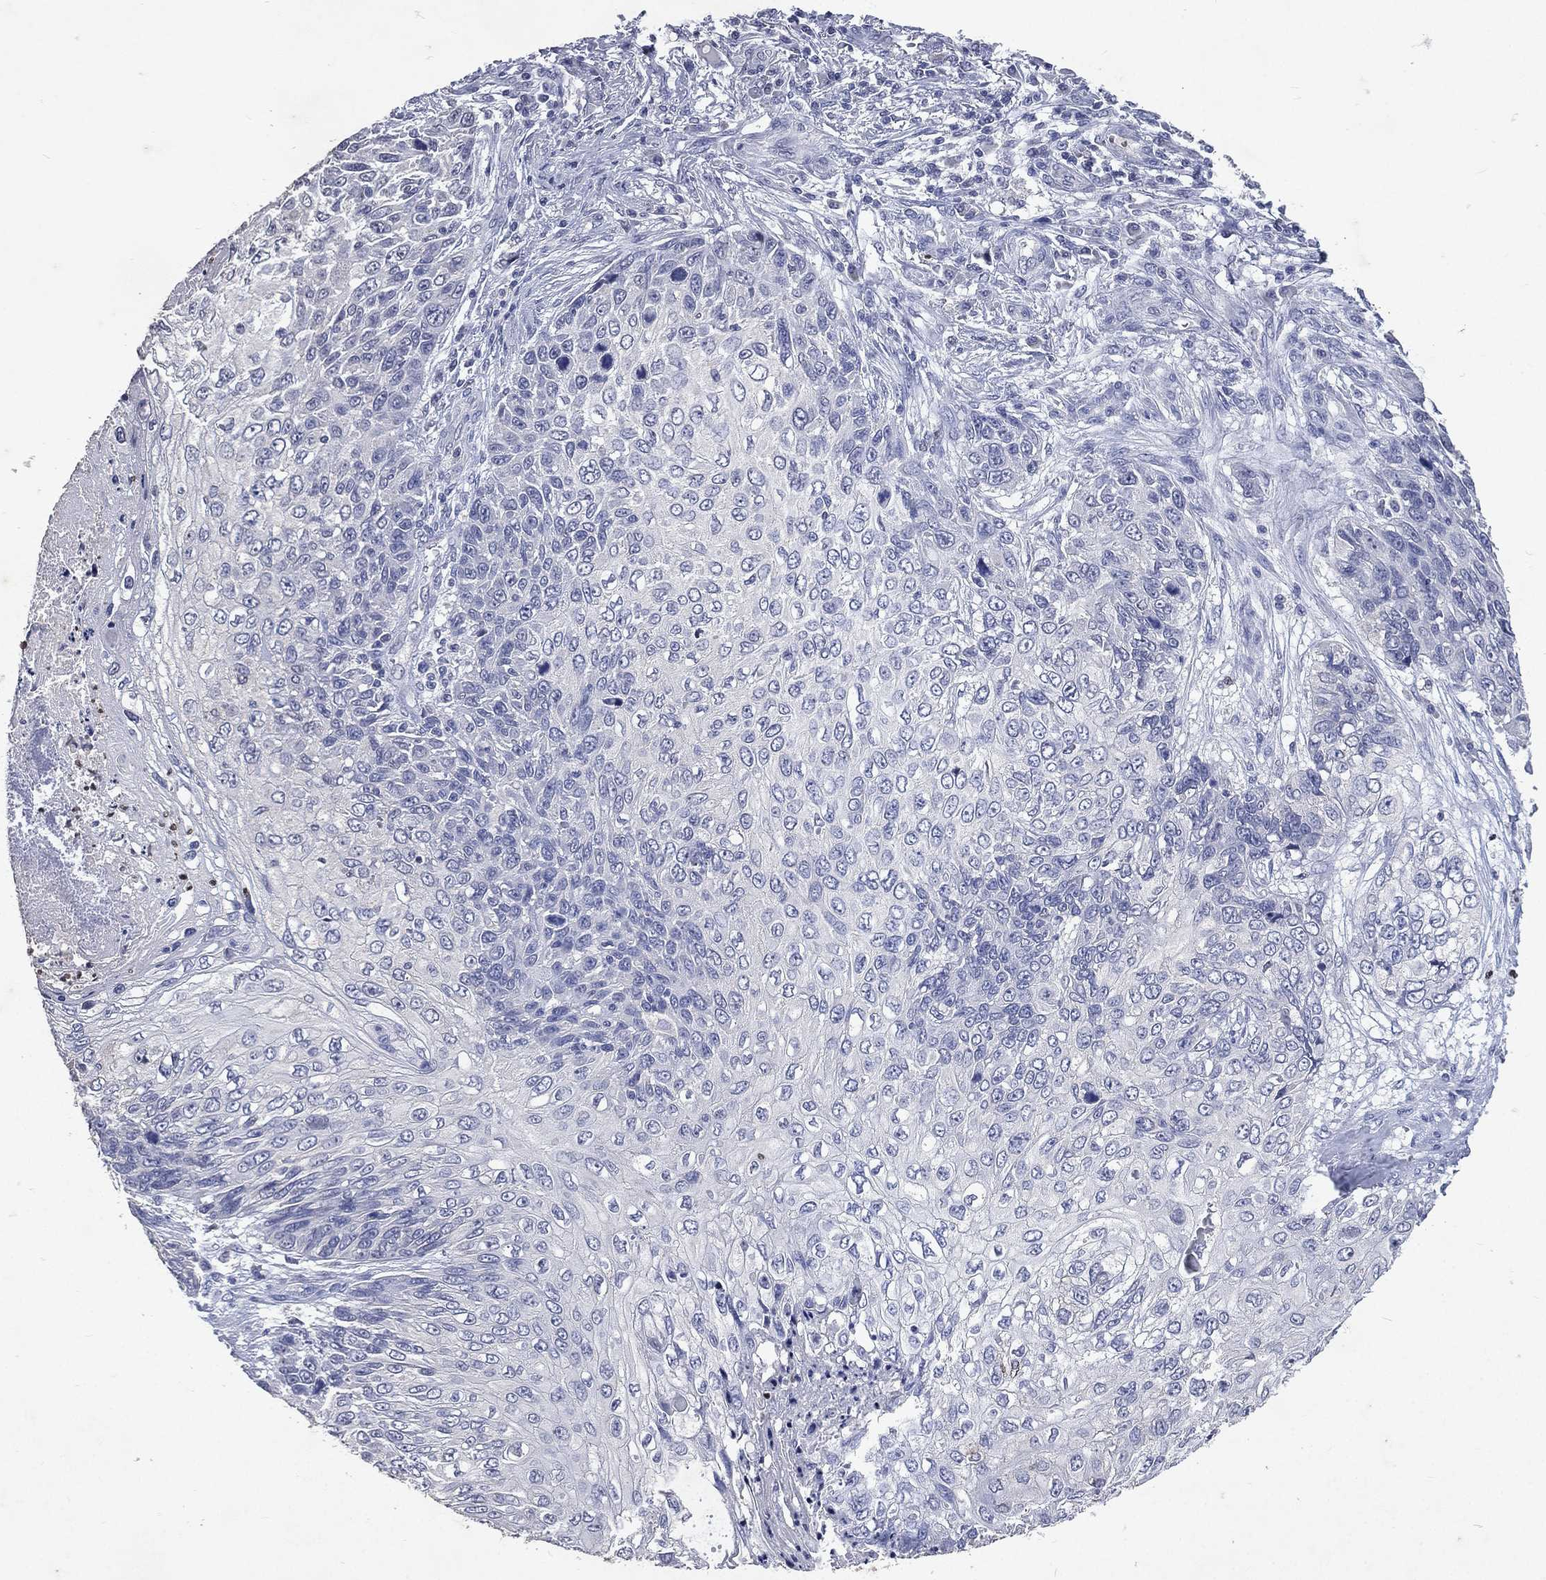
{"staining": {"intensity": "negative", "quantity": "none", "location": "none"}, "tissue": "skin cancer", "cell_type": "Tumor cells", "image_type": "cancer", "snomed": [{"axis": "morphology", "description": "Squamous cell carcinoma, NOS"}, {"axis": "topography", "description": "Skin"}], "caption": "Immunohistochemistry photomicrograph of neoplastic tissue: skin cancer stained with DAB displays no significant protein expression in tumor cells.", "gene": "SLC34A2", "patient": {"sex": "male", "age": 92}}